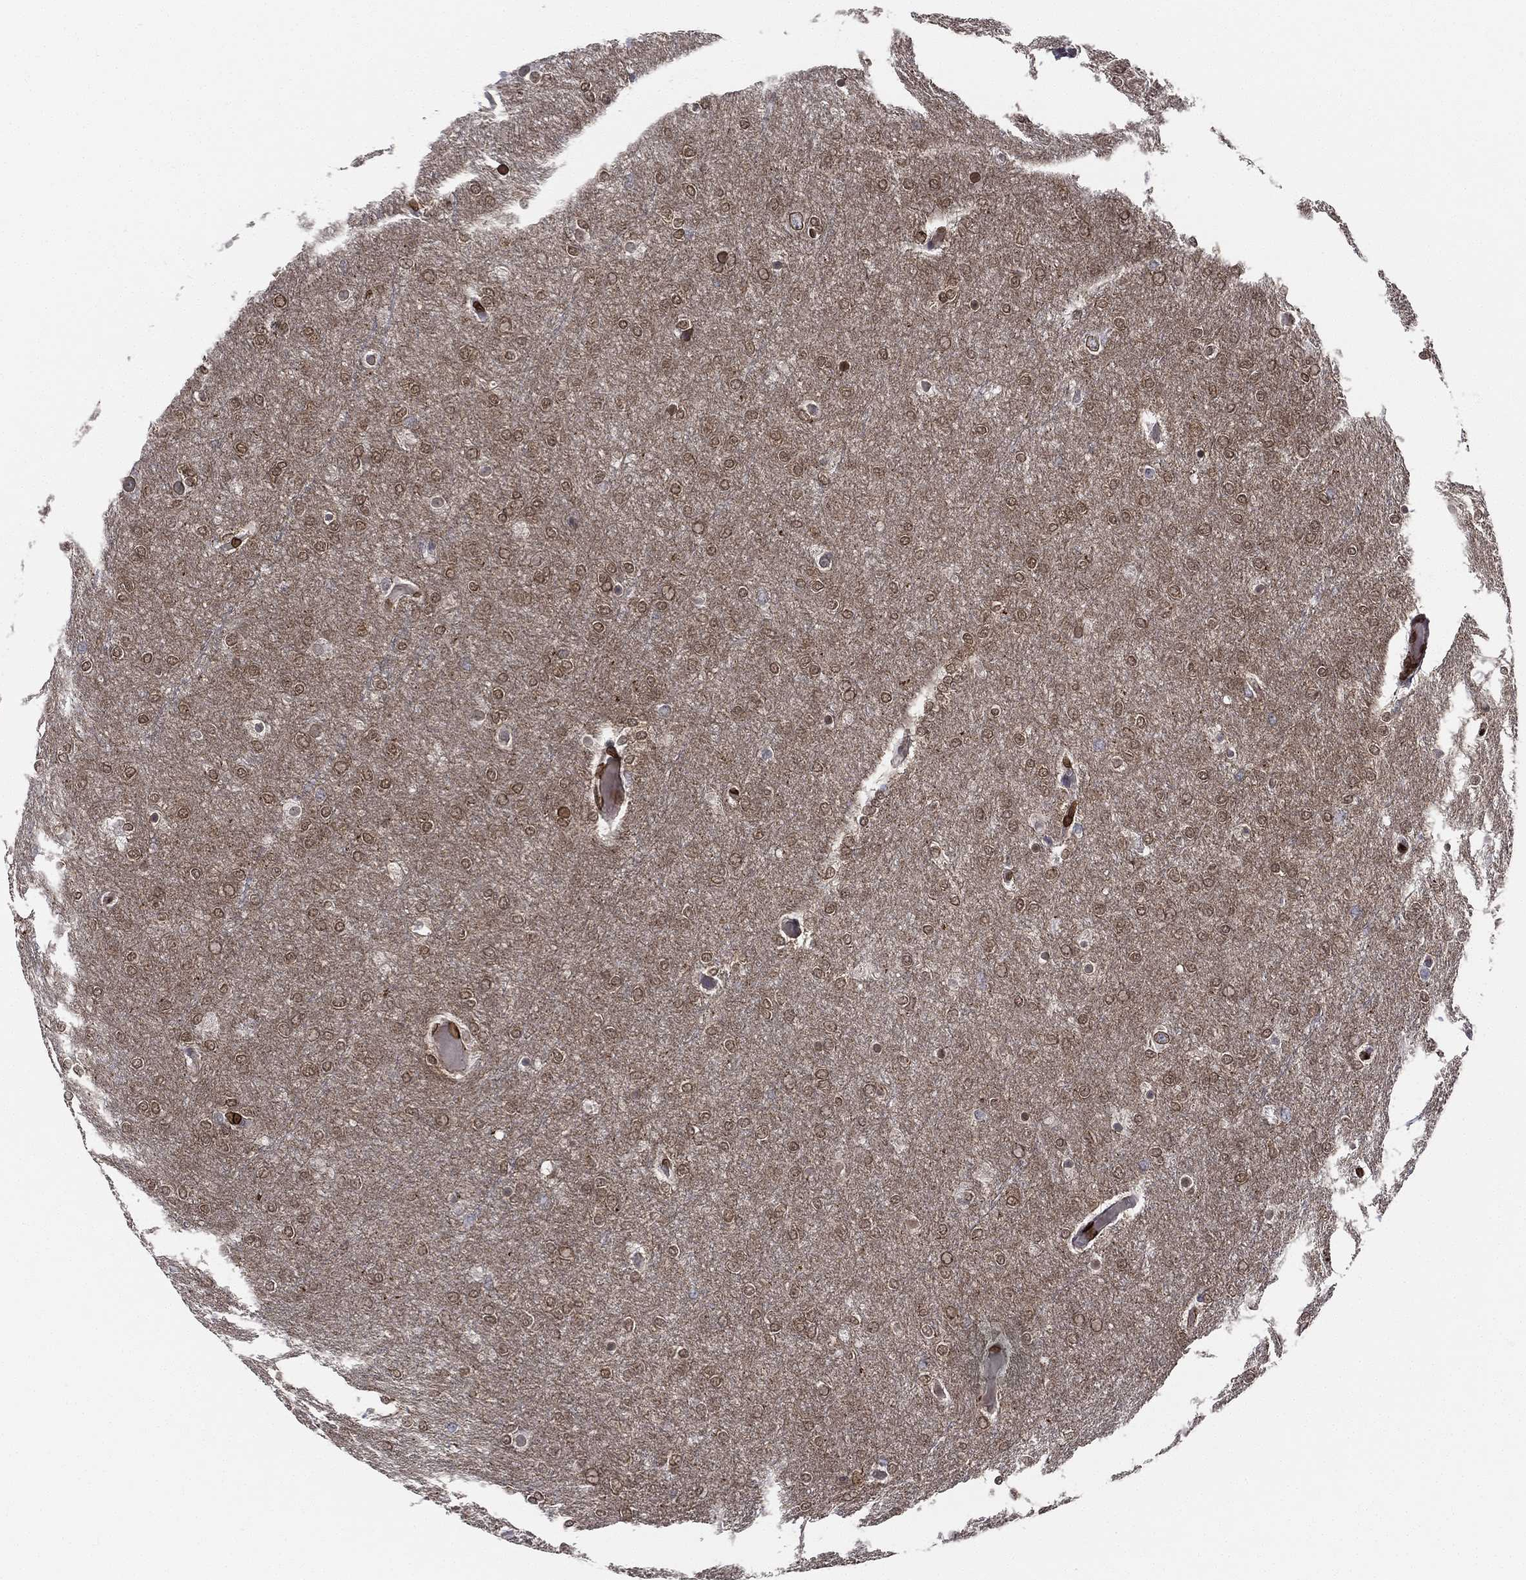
{"staining": {"intensity": "moderate", "quantity": "25%-75%", "location": "cytoplasmic/membranous,nuclear"}, "tissue": "glioma", "cell_type": "Tumor cells", "image_type": "cancer", "snomed": [{"axis": "morphology", "description": "Glioma, malignant, High grade"}, {"axis": "topography", "description": "Brain"}], "caption": "This is a photomicrograph of IHC staining of glioma, which shows moderate staining in the cytoplasmic/membranous and nuclear of tumor cells.", "gene": "LMNB1", "patient": {"sex": "female", "age": 61}}